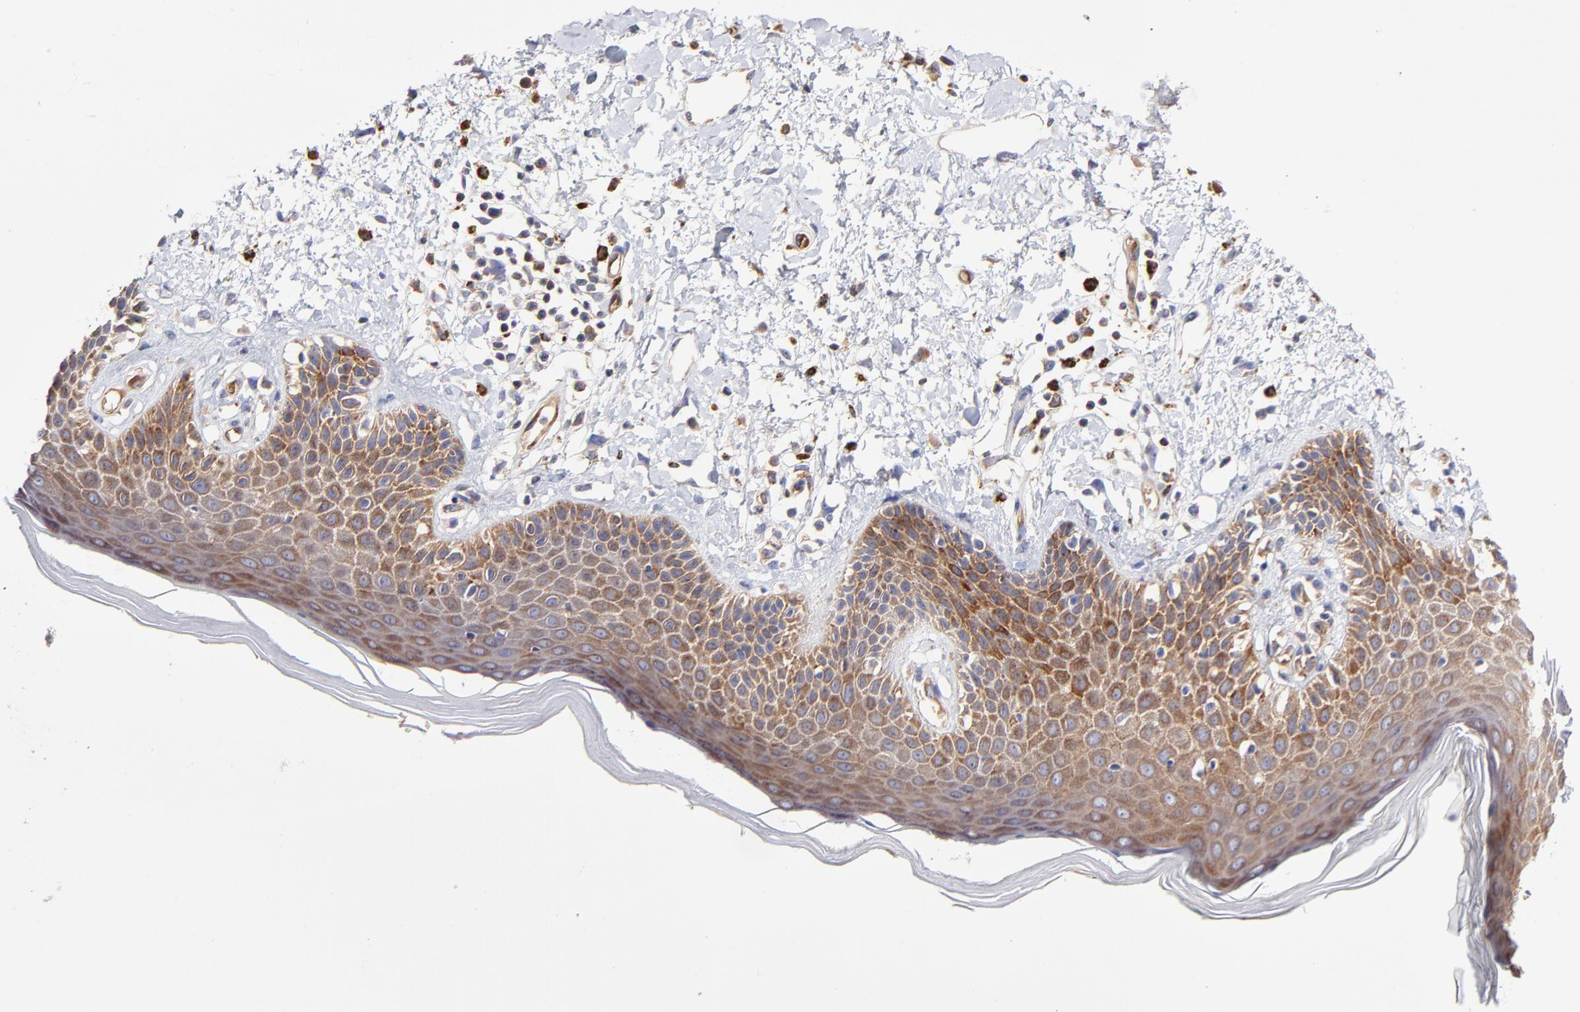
{"staining": {"intensity": "moderate", "quantity": ">75%", "location": "cytoplasmic/membranous"}, "tissue": "skin", "cell_type": "Epidermal cells", "image_type": "normal", "snomed": [{"axis": "morphology", "description": "Normal tissue, NOS"}, {"axis": "topography", "description": "Anal"}], "caption": "Skin was stained to show a protein in brown. There is medium levels of moderate cytoplasmic/membranous expression in about >75% of epidermal cells. The staining was performed using DAB, with brown indicating positive protein expression. Nuclei are stained blue with hematoxylin.", "gene": "CD2AP", "patient": {"sex": "female", "age": 78}}